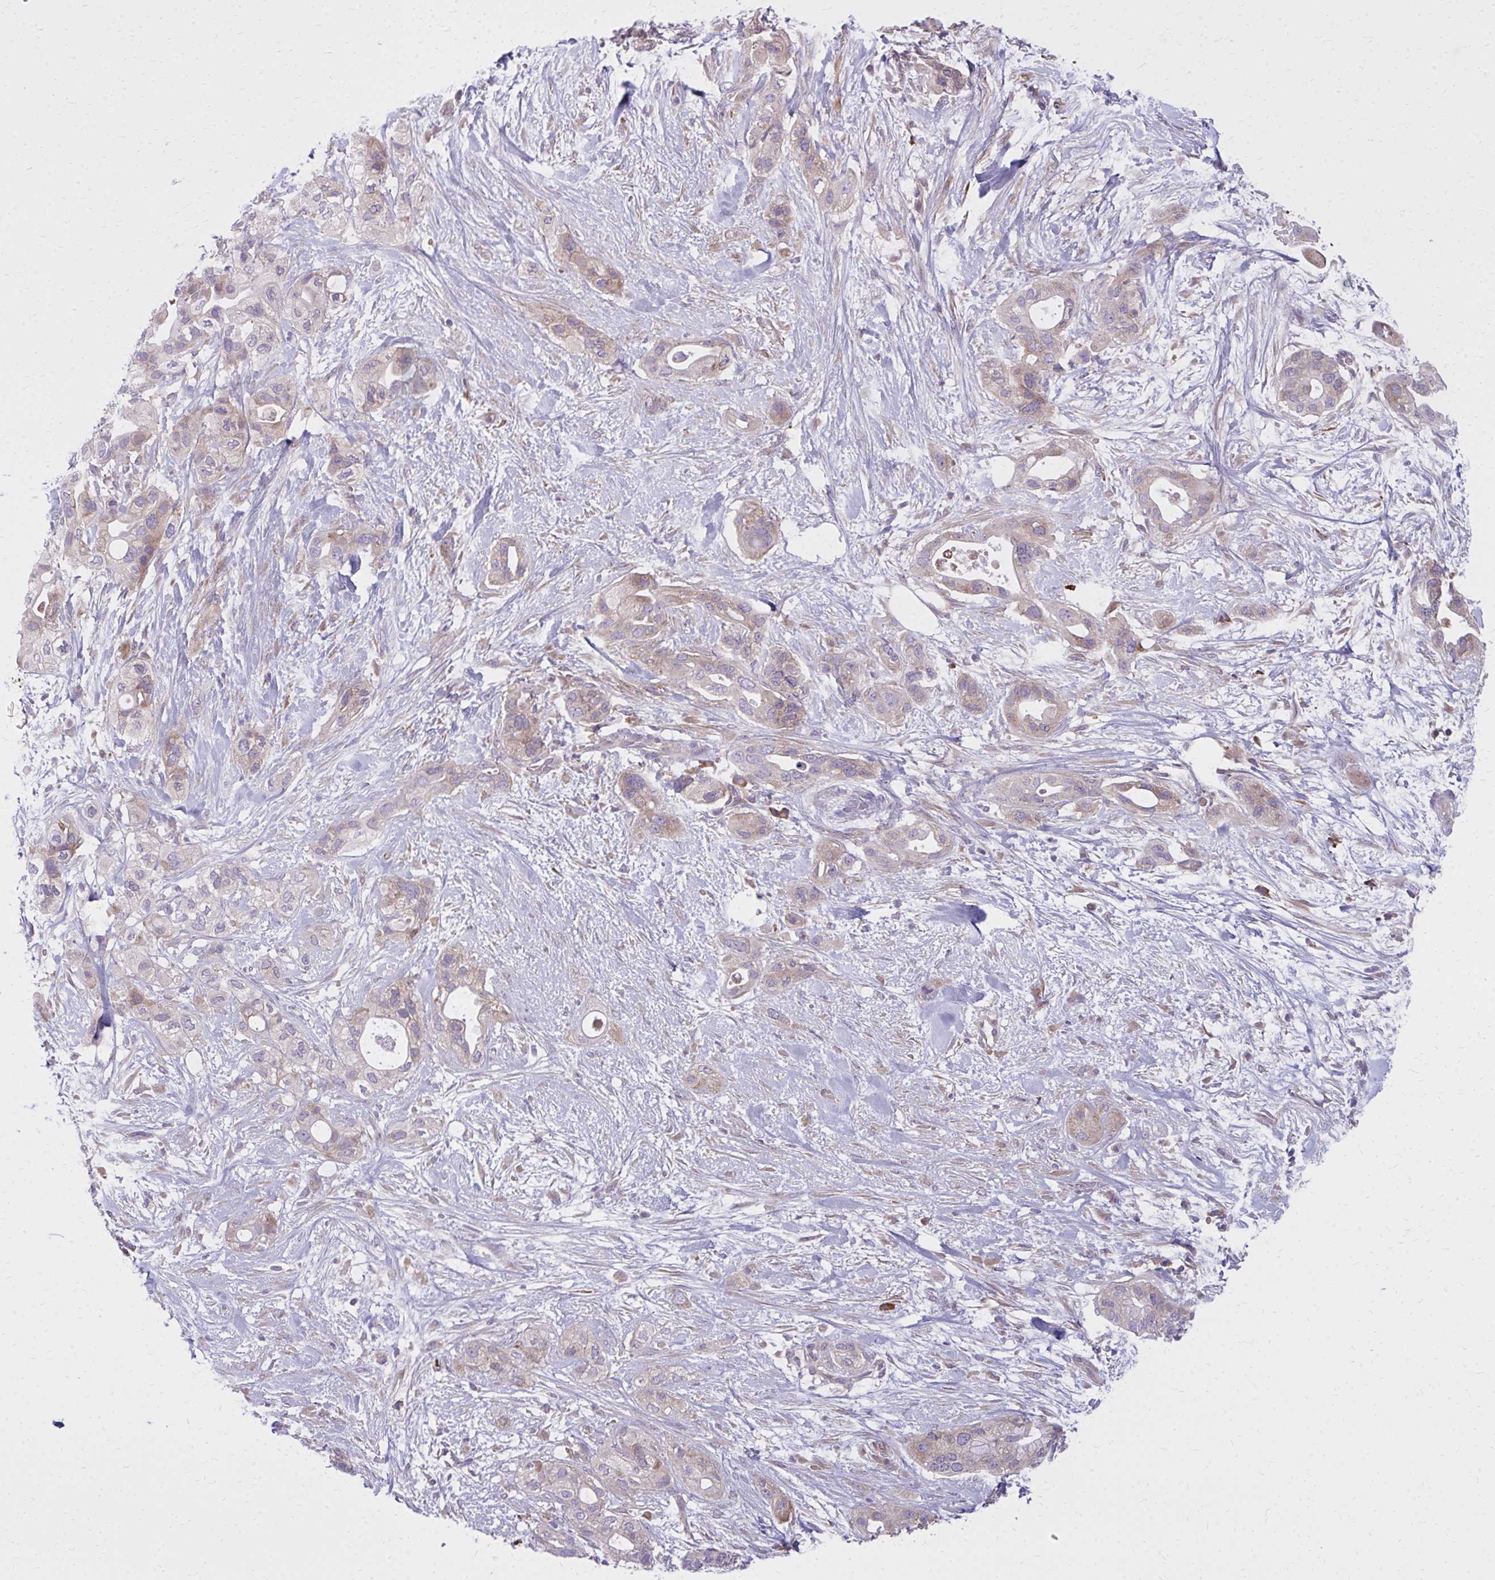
{"staining": {"intensity": "weak", "quantity": ">75%", "location": "cytoplasmic/membranous"}, "tissue": "pancreatic cancer", "cell_type": "Tumor cells", "image_type": "cancer", "snomed": [{"axis": "morphology", "description": "Adenocarcinoma, NOS"}, {"axis": "topography", "description": "Pancreas"}], "caption": "IHC staining of pancreatic cancer (adenocarcinoma), which displays low levels of weak cytoplasmic/membranous staining in about >75% of tumor cells indicating weak cytoplasmic/membranous protein staining. The staining was performed using DAB (3,3'-diaminobenzidine) (brown) for protein detection and nuclei were counterstained in hematoxylin (blue).", "gene": "CEMP1", "patient": {"sex": "male", "age": 44}}